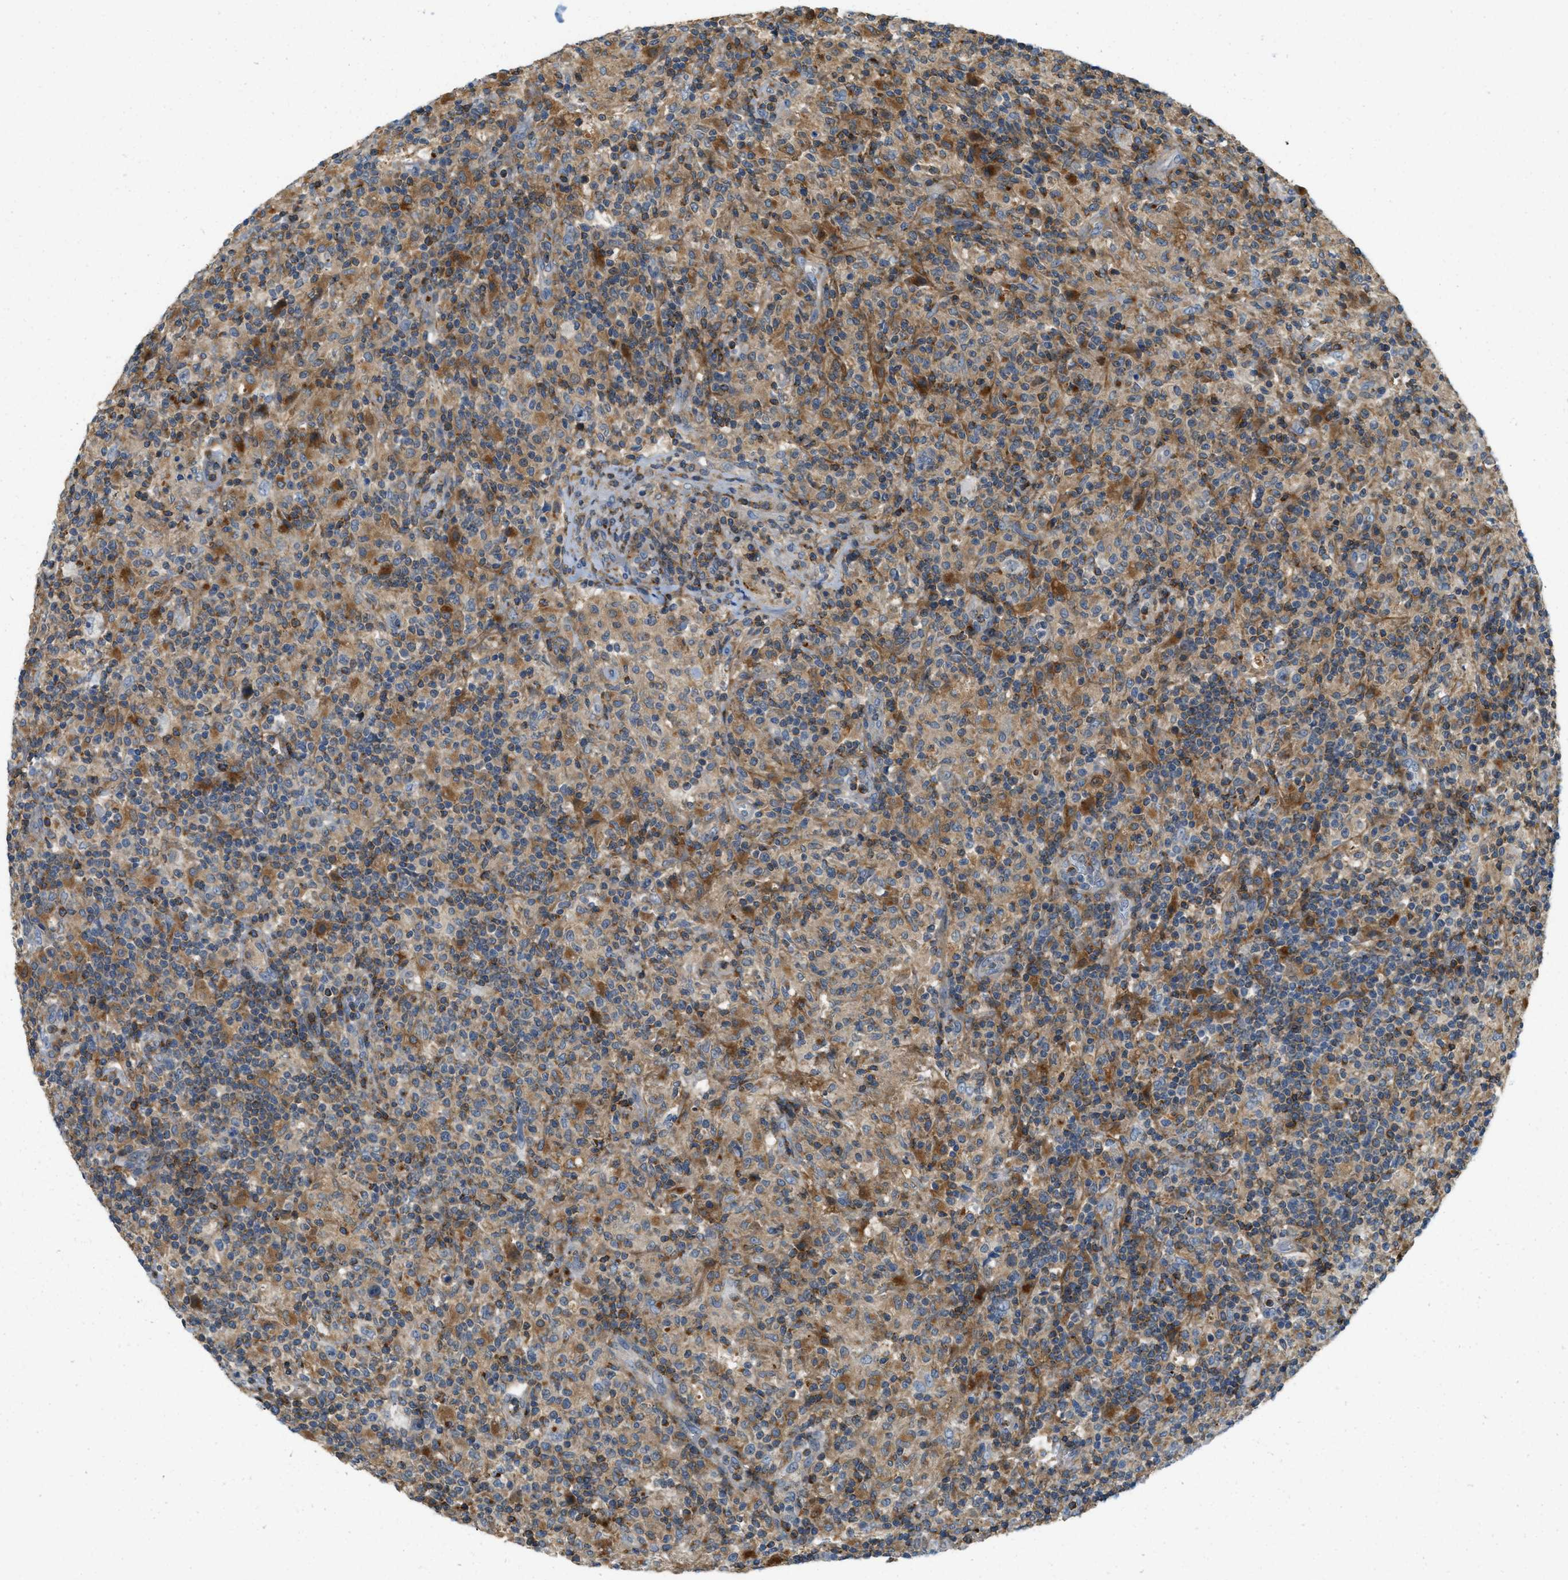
{"staining": {"intensity": "negative", "quantity": "none", "location": "none"}, "tissue": "lymphoma", "cell_type": "Tumor cells", "image_type": "cancer", "snomed": [{"axis": "morphology", "description": "Hodgkin's disease, NOS"}, {"axis": "topography", "description": "Lymph node"}], "caption": "A high-resolution histopathology image shows IHC staining of Hodgkin's disease, which reveals no significant expression in tumor cells. (DAB IHC with hematoxylin counter stain).", "gene": "PLBD2", "patient": {"sex": "male", "age": 70}}